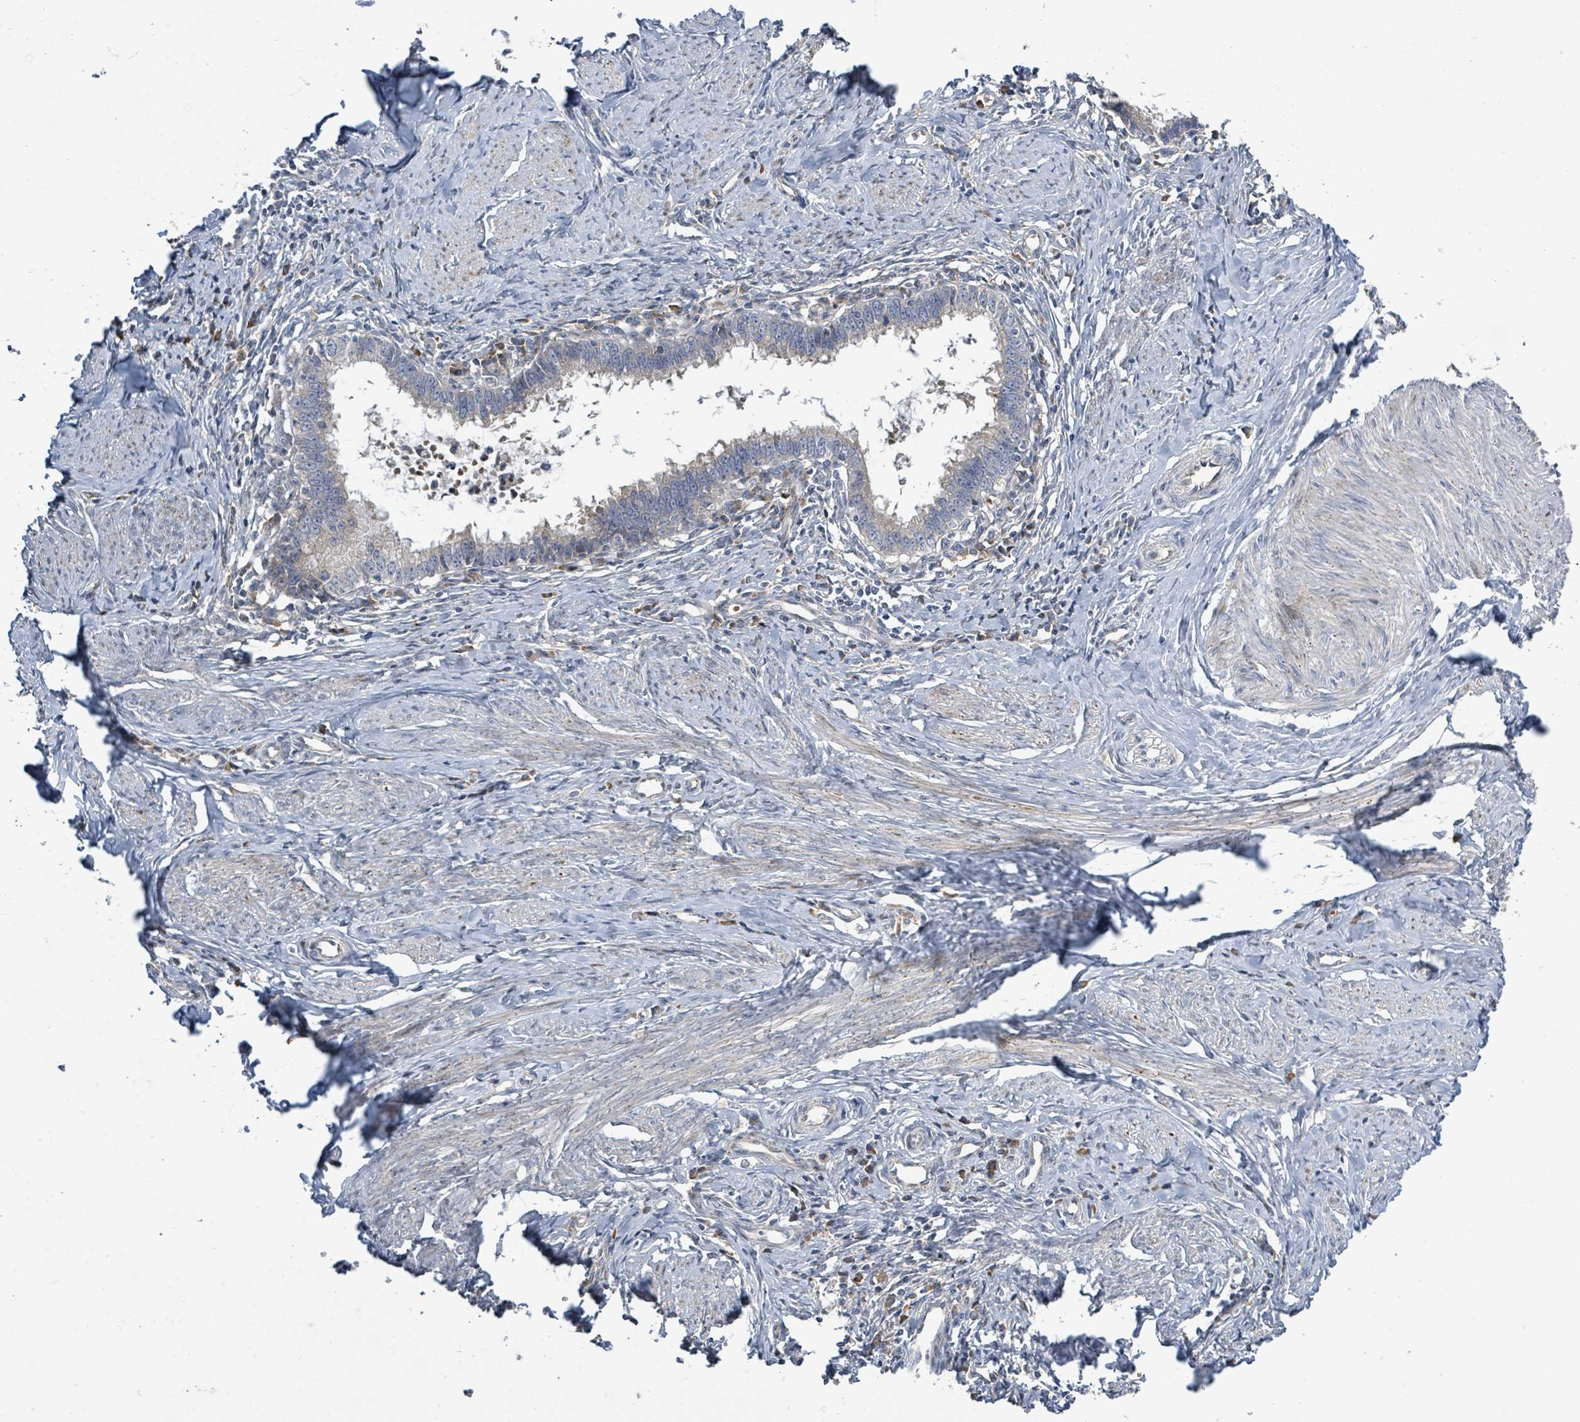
{"staining": {"intensity": "negative", "quantity": "none", "location": "none"}, "tissue": "cervical cancer", "cell_type": "Tumor cells", "image_type": "cancer", "snomed": [{"axis": "morphology", "description": "Adenocarcinoma, NOS"}, {"axis": "topography", "description": "Cervix"}], "caption": "High magnification brightfield microscopy of adenocarcinoma (cervical) stained with DAB (3,3'-diaminobenzidine) (brown) and counterstained with hematoxylin (blue): tumor cells show no significant positivity.", "gene": "CFAP210", "patient": {"sex": "female", "age": 36}}